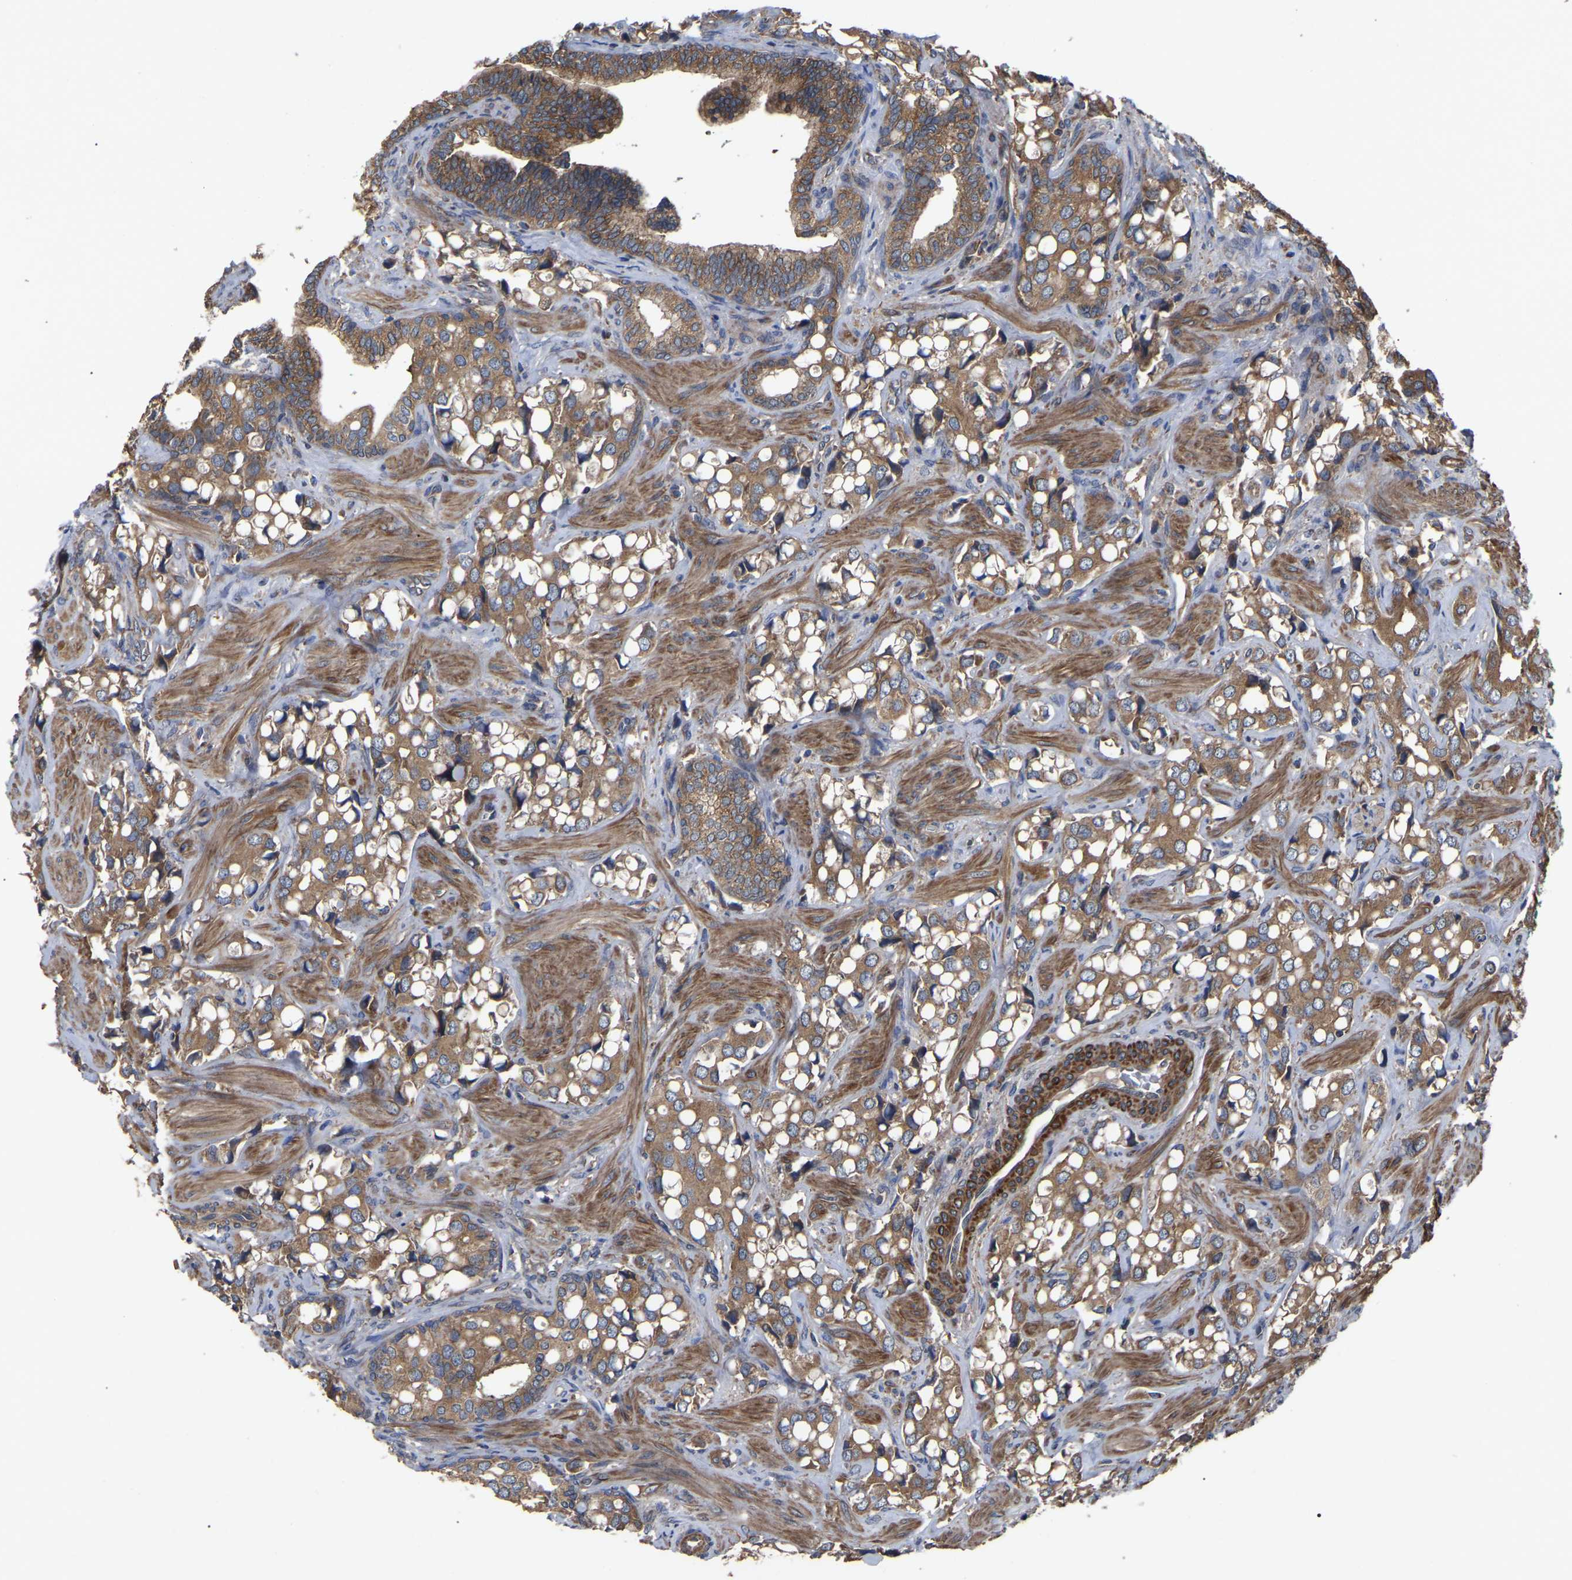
{"staining": {"intensity": "moderate", "quantity": ">75%", "location": "cytoplasmic/membranous"}, "tissue": "prostate cancer", "cell_type": "Tumor cells", "image_type": "cancer", "snomed": [{"axis": "morphology", "description": "Adenocarcinoma, High grade"}, {"axis": "topography", "description": "Prostate"}], "caption": "Moderate cytoplasmic/membranous positivity is identified in about >75% of tumor cells in prostate cancer (adenocarcinoma (high-grade)). Using DAB (3,3'-diaminobenzidine) (brown) and hematoxylin (blue) stains, captured at high magnification using brightfield microscopy.", "gene": "GCC1", "patient": {"sex": "male", "age": 52}}